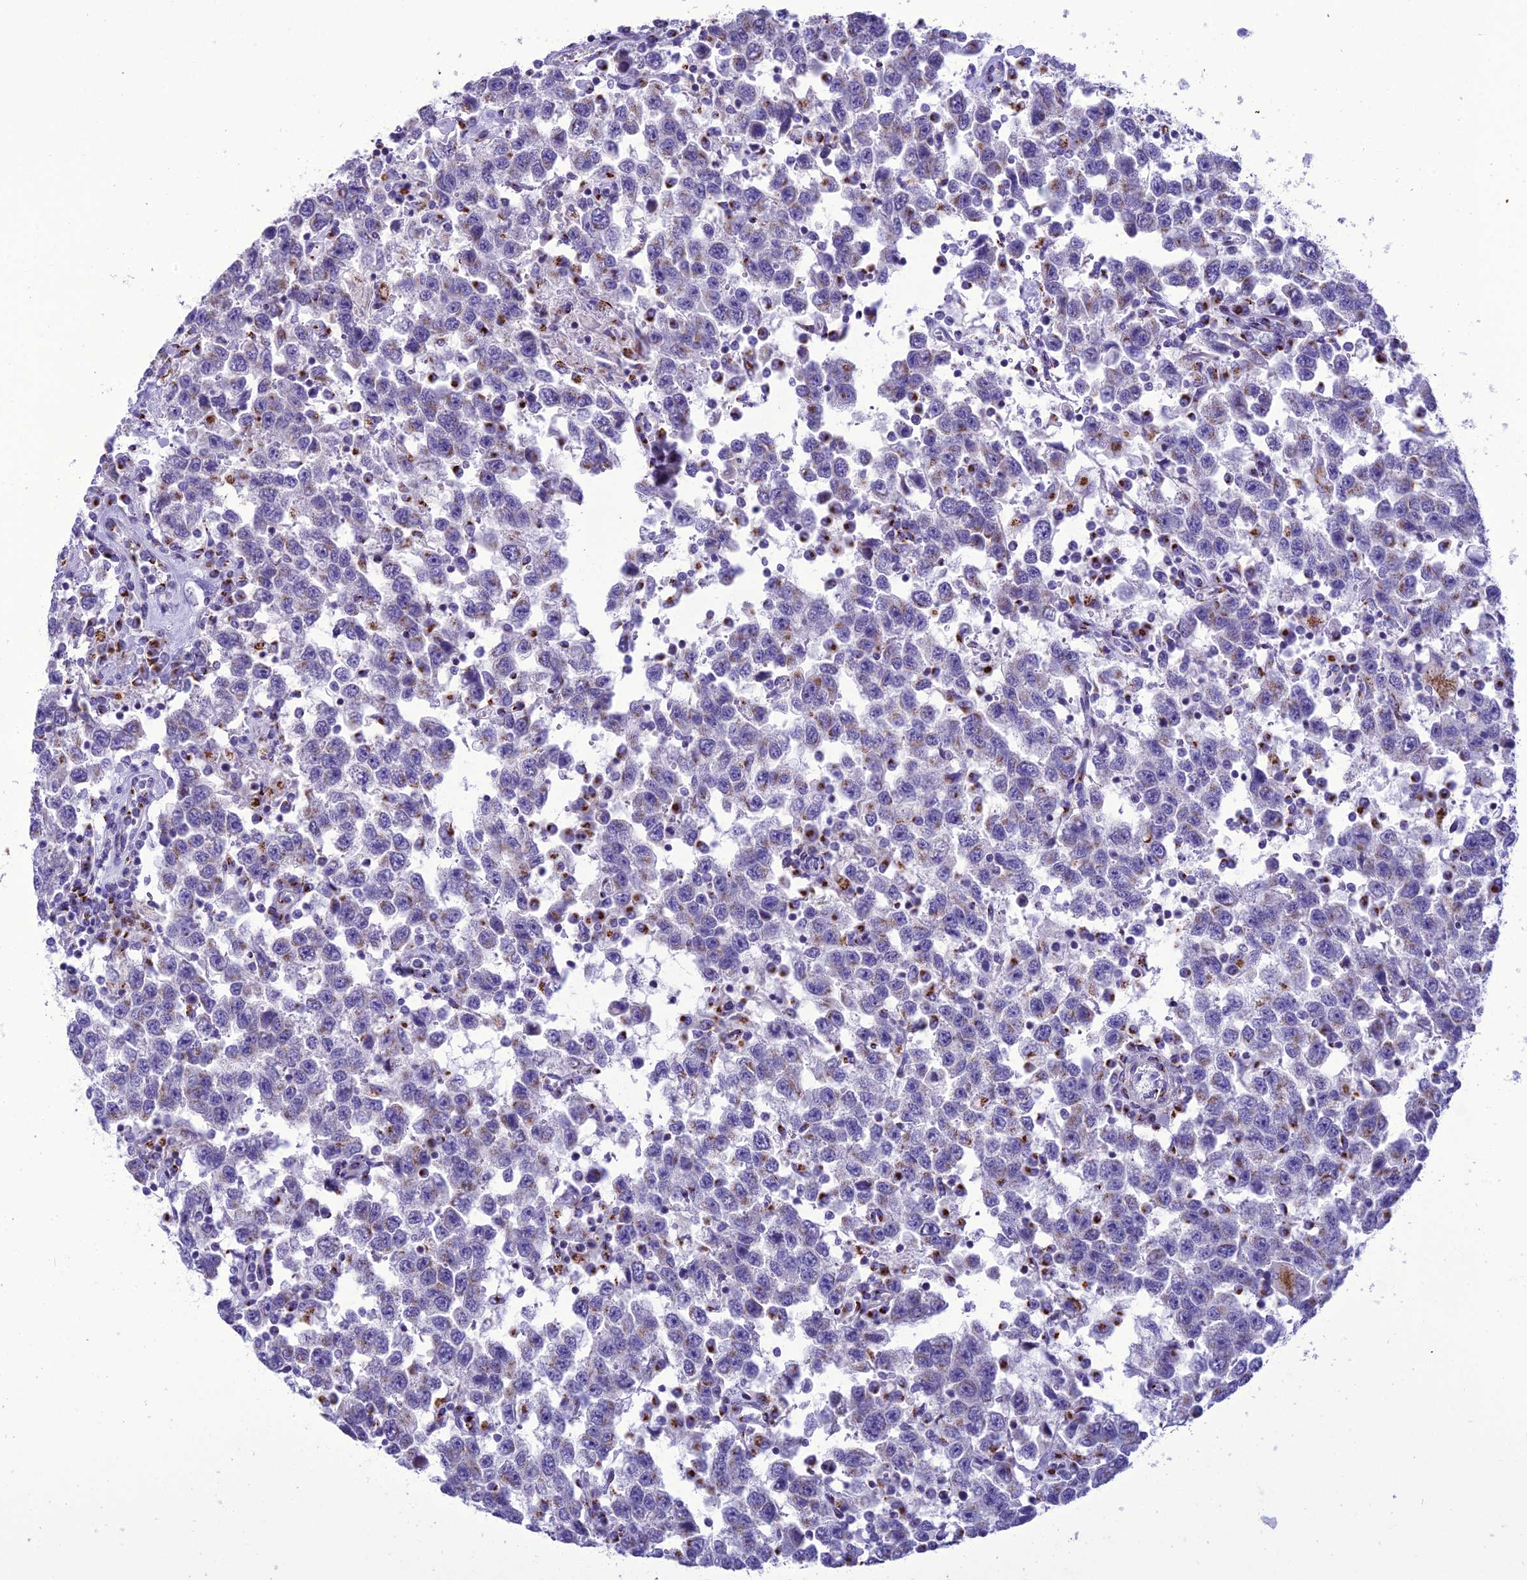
{"staining": {"intensity": "moderate", "quantity": "<25%", "location": "cytoplasmic/membranous"}, "tissue": "testis cancer", "cell_type": "Tumor cells", "image_type": "cancer", "snomed": [{"axis": "morphology", "description": "Seminoma, NOS"}, {"axis": "topography", "description": "Testis"}], "caption": "IHC of testis cancer (seminoma) reveals low levels of moderate cytoplasmic/membranous positivity in approximately <25% of tumor cells.", "gene": "GOLM2", "patient": {"sex": "male", "age": 41}}